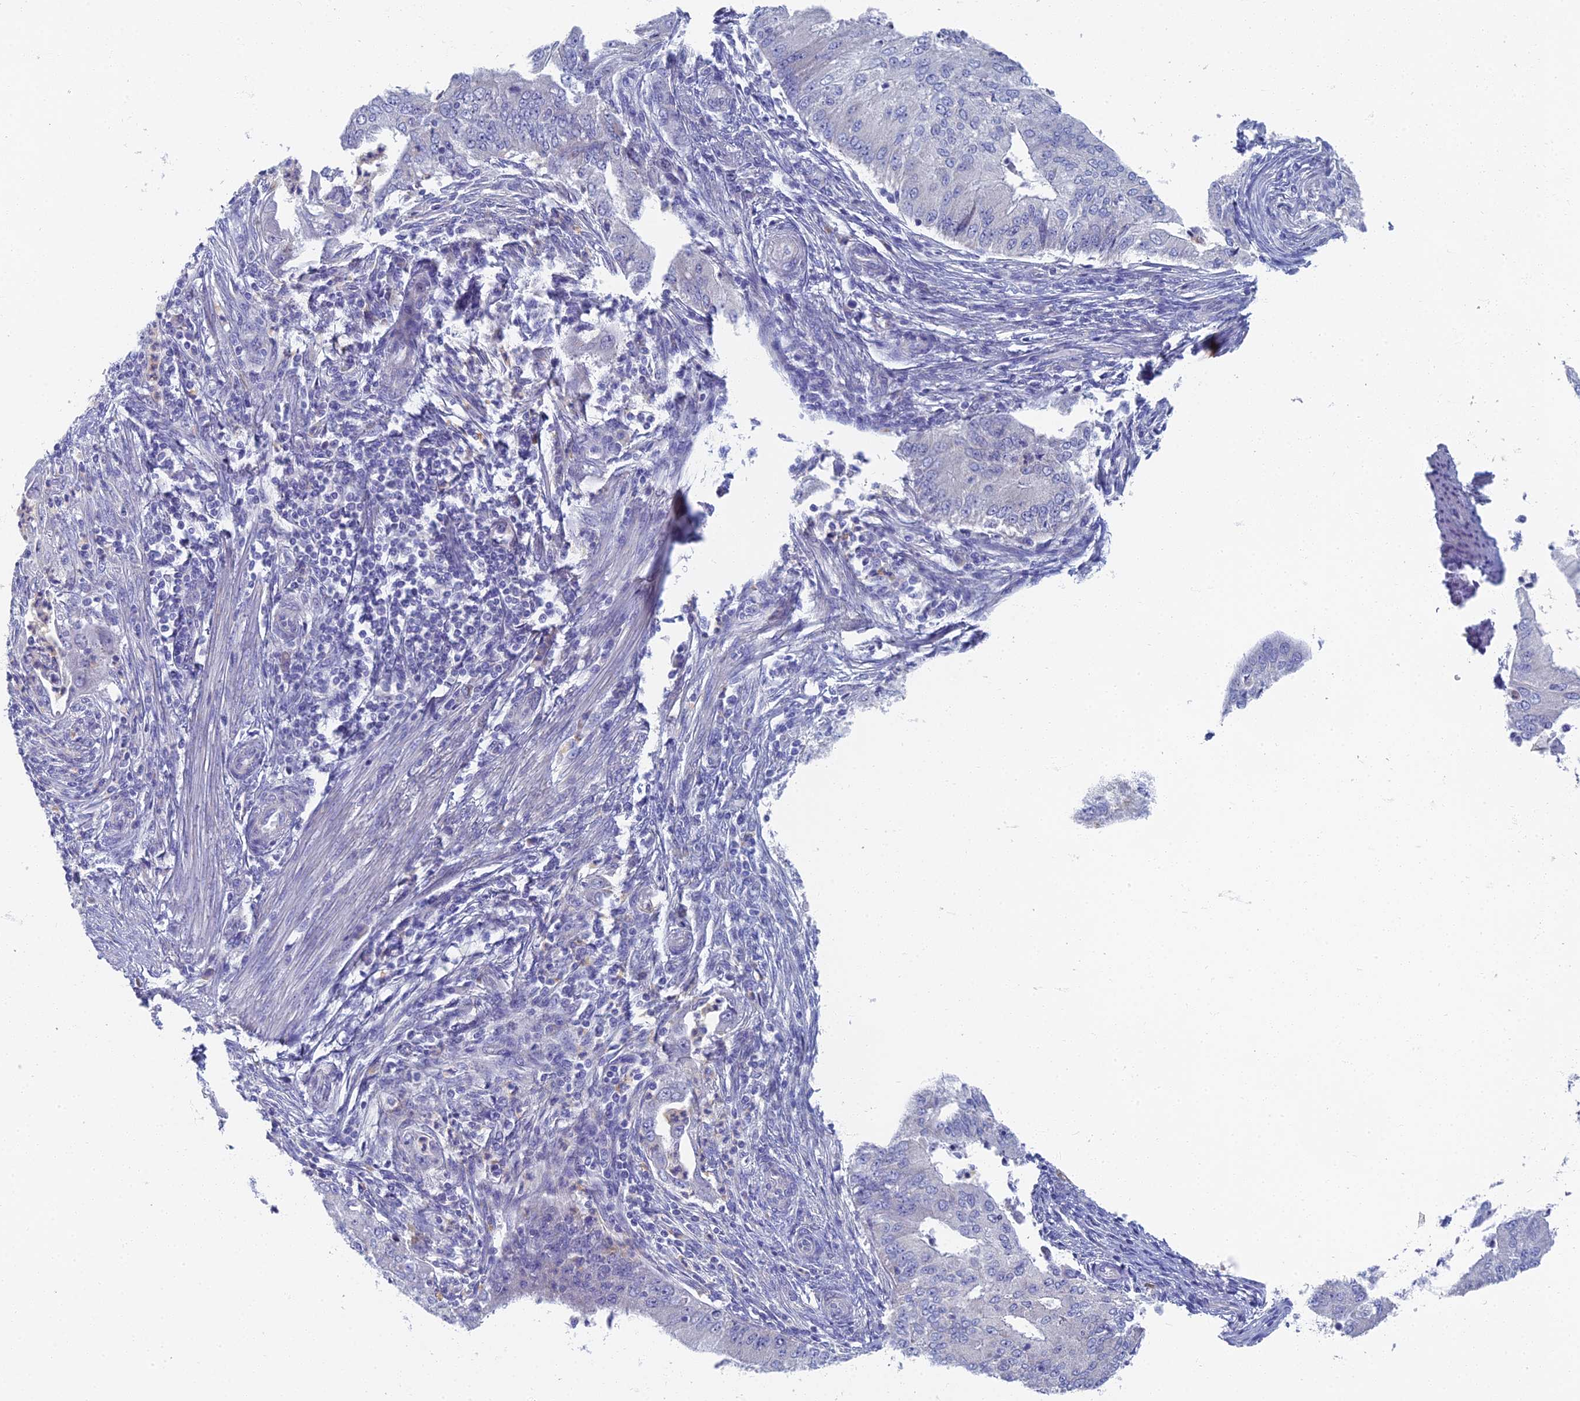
{"staining": {"intensity": "negative", "quantity": "none", "location": "none"}, "tissue": "endometrial cancer", "cell_type": "Tumor cells", "image_type": "cancer", "snomed": [{"axis": "morphology", "description": "Adenocarcinoma, NOS"}, {"axis": "topography", "description": "Endometrium"}], "caption": "This is an immunohistochemistry photomicrograph of human endometrial adenocarcinoma. There is no staining in tumor cells.", "gene": "SPIN4", "patient": {"sex": "female", "age": 50}}